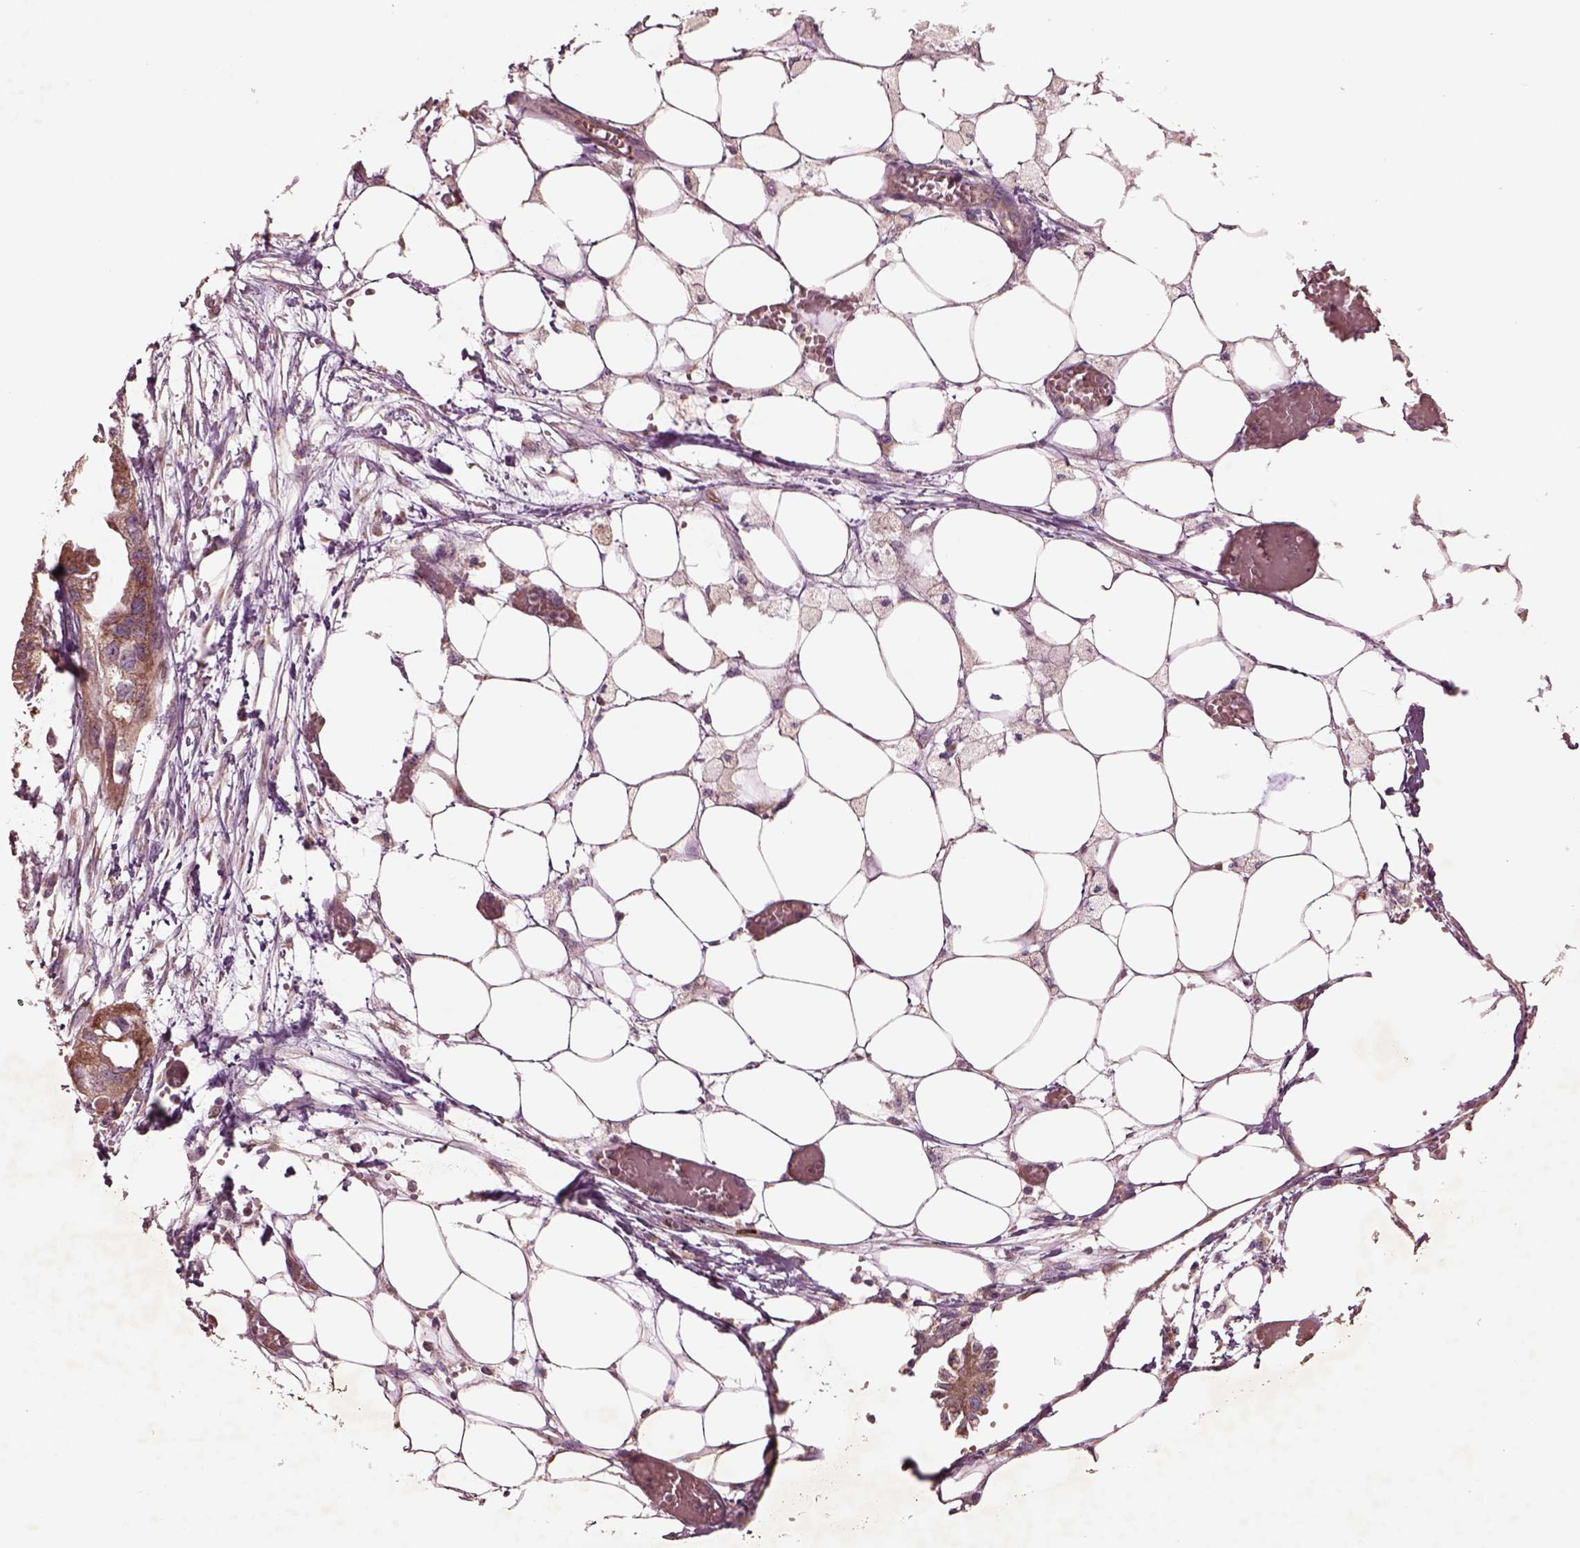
{"staining": {"intensity": "moderate", "quantity": ">75%", "location": "cytoplasmic/membranous"}, "tissue": "endometrial cancer", "cell_type": "Tumor cells", "image_type": "cancer", "snomed": [{"axis": "morphology", "description": "Adenocarcinoma, NOS"}, {"axis": "morphology", "description": "Adenocarcinoma, metastatic, NOS"}, {"axis": "topography", "description": "Adipose tissue"}, {"axis": "topography", "description": "Endometrium"}], "caption": "Human adenocarcinoma (endometrial) stained with a protein marker shows moderate staining in tumor cells.", "gene": "SLC25A5", "patient": {"sex": "female", "age": 67}}